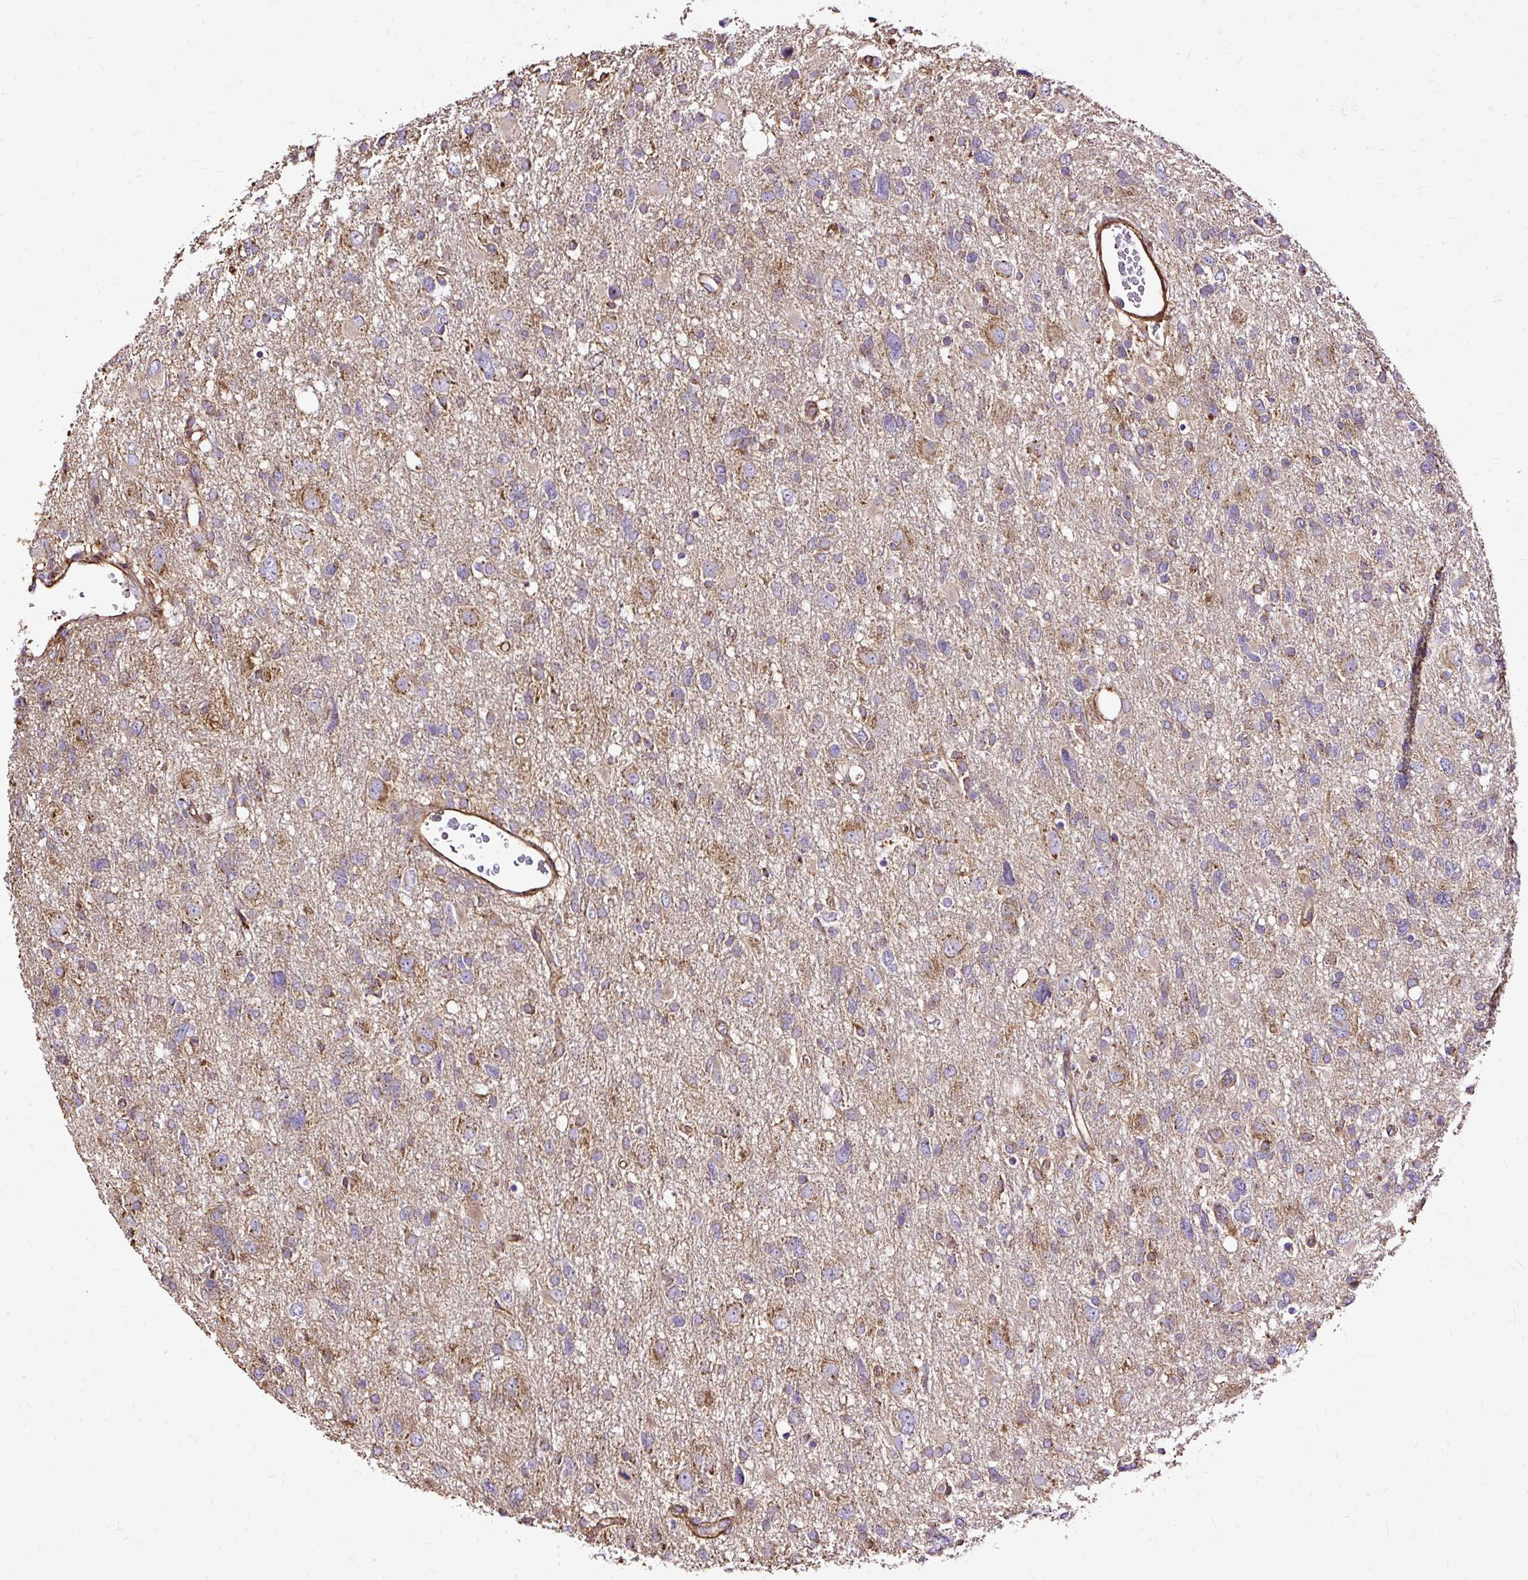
{"staining": {"intensity": "weak", "quantity": "<25%", "location": "cytoplasmic/membranous"}, "tissue": "glioma", "cell_type": "Tumor cells", "image_type": "cancer", "snomed": [{"axis": "morphology", "description": "Glioma, malignant, High grade"}, {"axis": "topography", "description": "Brain"}], "caption": "The image demonstrates no significant staining in tumor cells of glioma.", "gene": "KLHL11", "patient": {"sex": "male", "age": 61}}